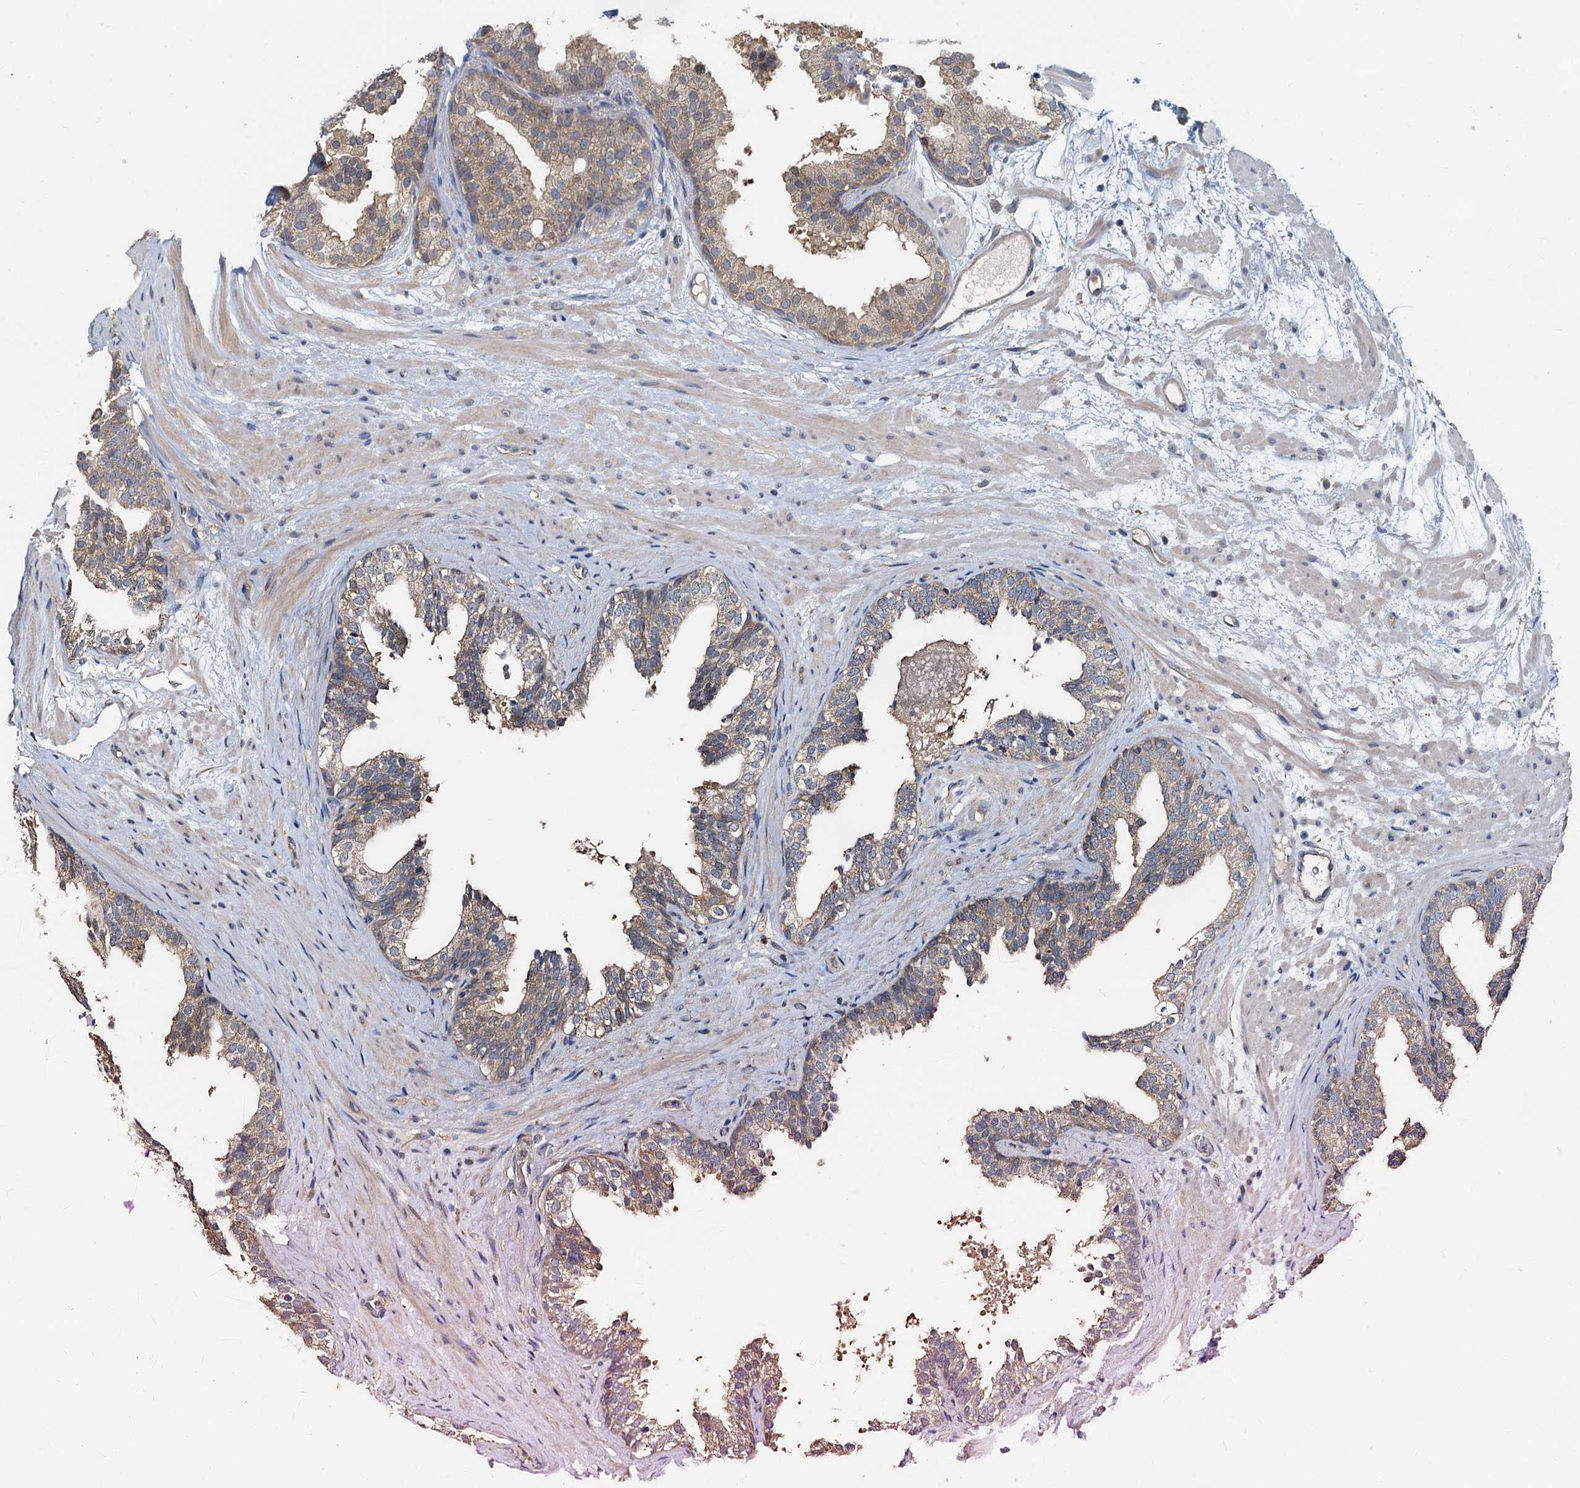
{"staining": {"intensity": "moderate", "quantity": ">75%", "location": "cytoplasmic/membranous"}, "tissue": "prostate cancer", "cell_type": "Tumor cells", "image_type": "cancer", "snomed": [{"axis": "morphology", "description": "Adenocarcinoma, High grade"}, {"axis": "topography", "description": "Prostate"}], "caption": "Tumor cells demonstrate medium levels of moderate cytoplasmic/membranous staining in about >75% of cells in prostate high-grade adenocarcinoma. Nuclei are stained in blue.", "gene": "HYI", "patient": {"sex": "male", "age": 59}}